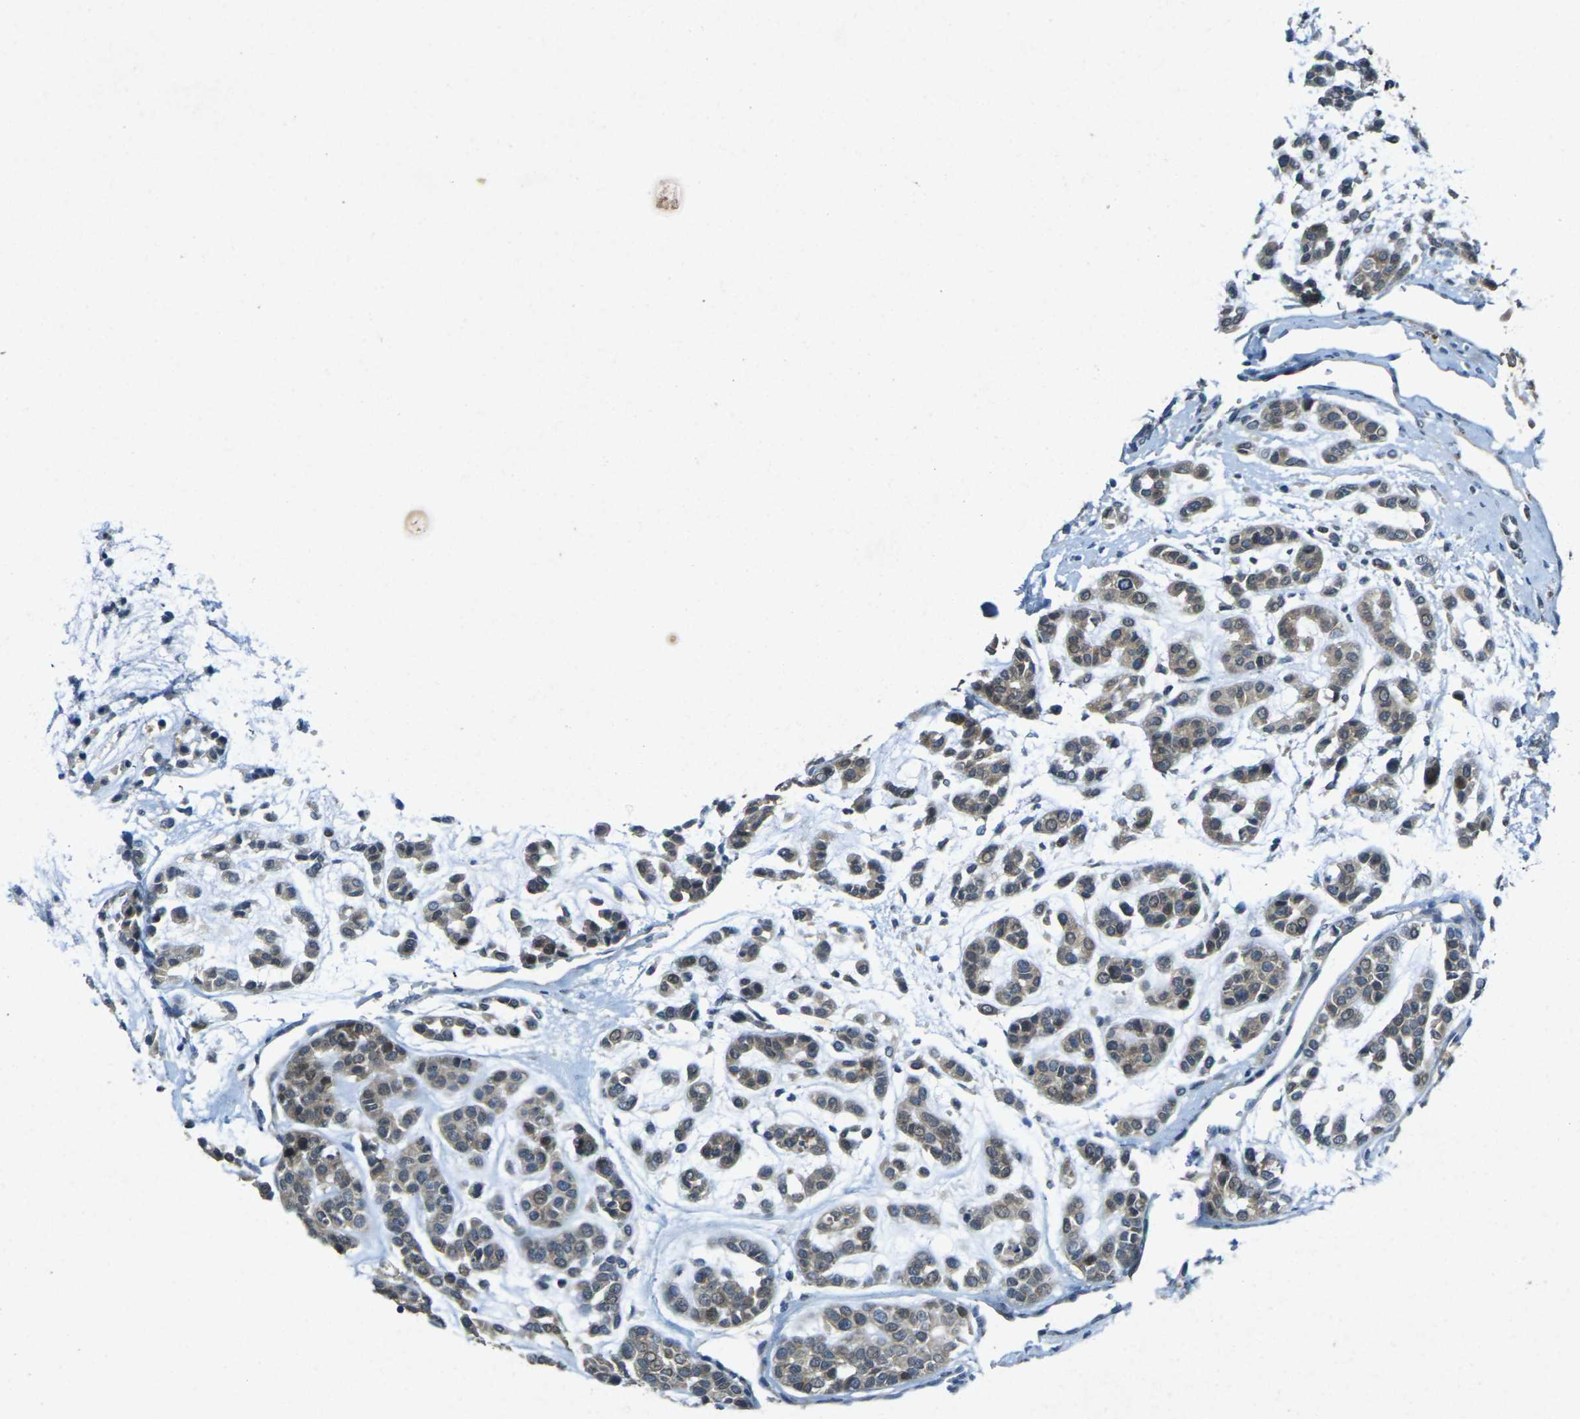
{"staining": {"intensity": "moderate", "quantity": ">75%", "location": "cytoplasmic/membranous"}, "tissue": "head and neck cancer", "cell_type": "Tumor cells", "image_type": "cancer", "snomed": [{"axis": "morphology", "description": "Adenocarcinoma, NOS"}, {"axis": "morphology", "description": "Adenoma, NOS"}, {"axis": "topography", "description": "Head-Neck"}], "caption": "Moderate cytoplasmic/membranous expression is identified in approximately >75% of tumor cells in head and neck cancer (adenoma).", "gene": "RGMA", "patient": {"sex": "female", "age": 55}}